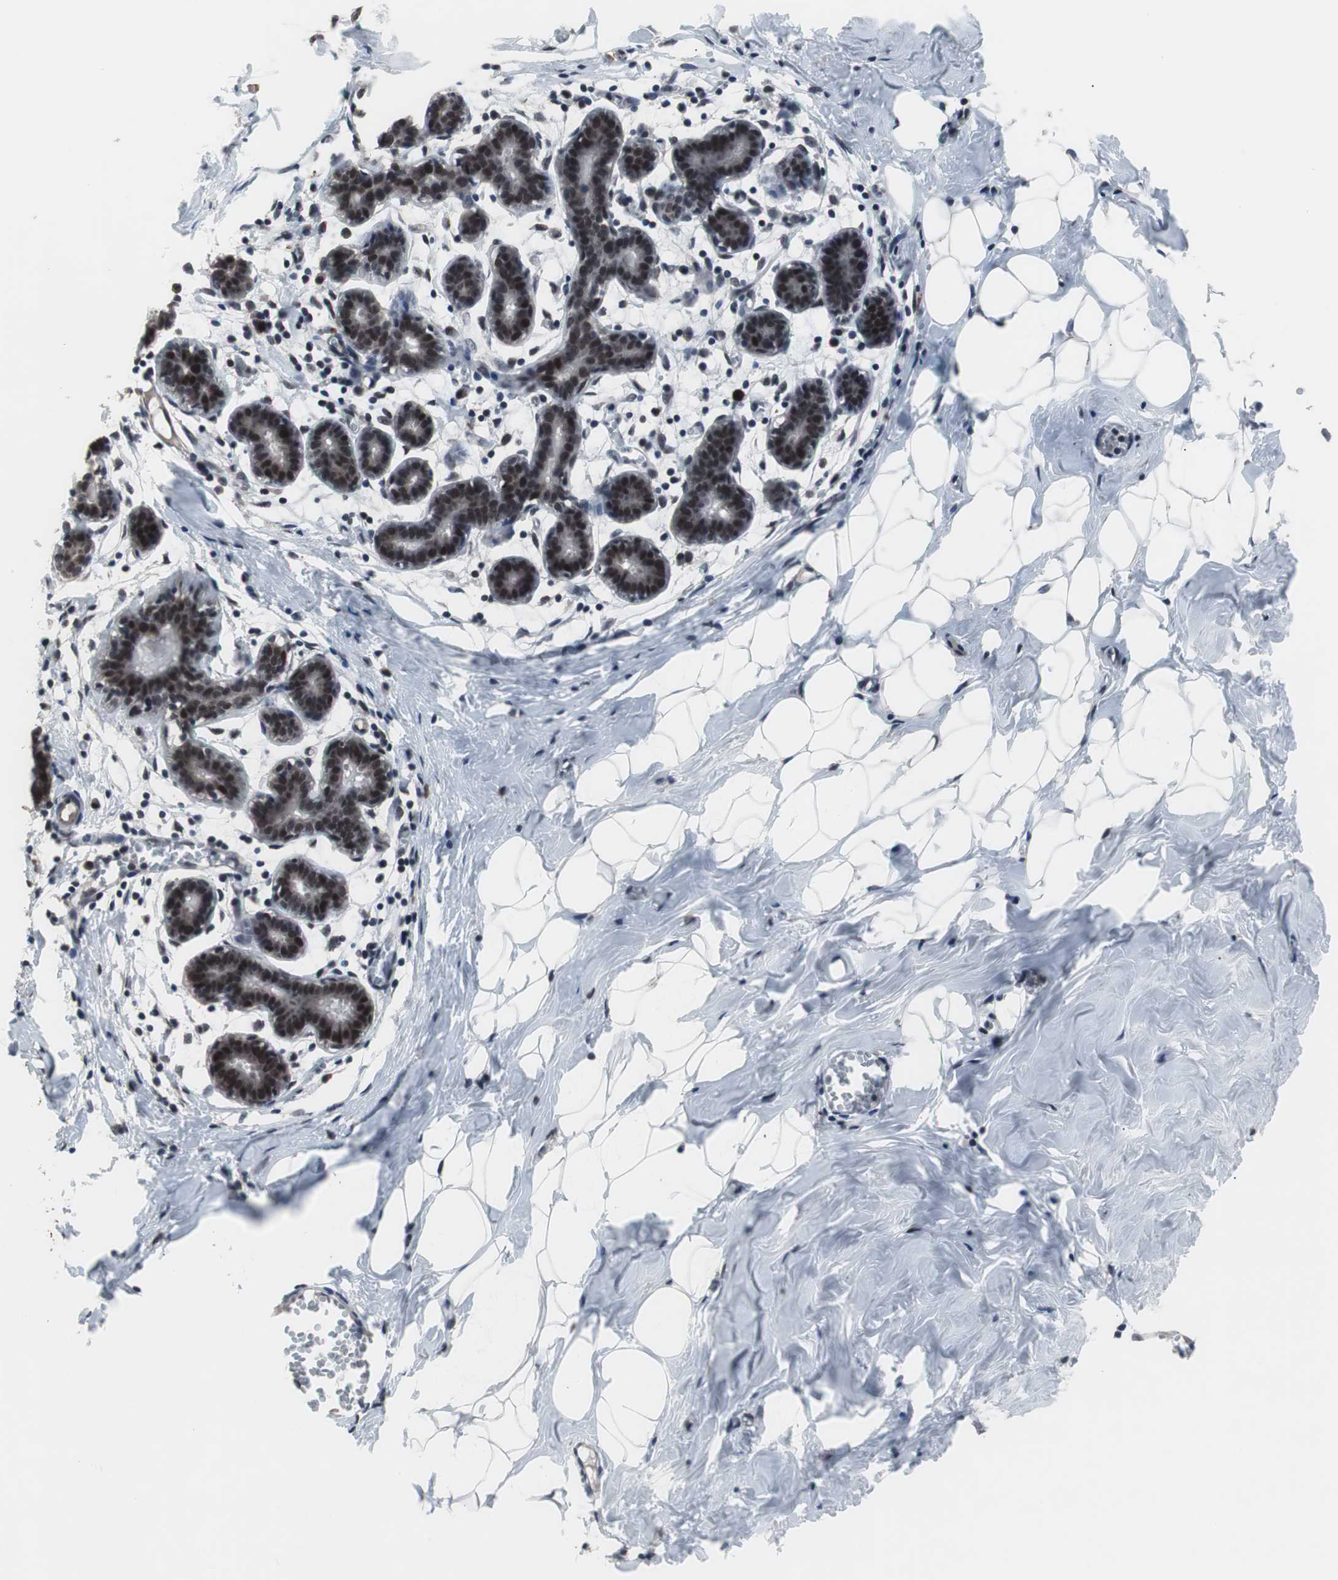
{"staining": {"intensity": "moderate", "quantity": ">75%", "location": "nuclear"}, "tissue": "breast", "cell_type": "Adipocytes", "image_type": "normal", "snomed": [{"axis": "morphology", "description": "Normal tissue, NOS"}, {"axis": "topography", "description": "Breast"}], "caption": "A high-resolution photomicrograph shows IHC staining of normal breast, which exhibits moderate nuclear positivity in approximately >75% of adipocytes. (DAB (3,3'-diaminobenzidine) IHC, brown staining for protein, blue staining for nuclei).", "gene": "GTF2F2", "patient": {"sex": "female", "age": 27}}